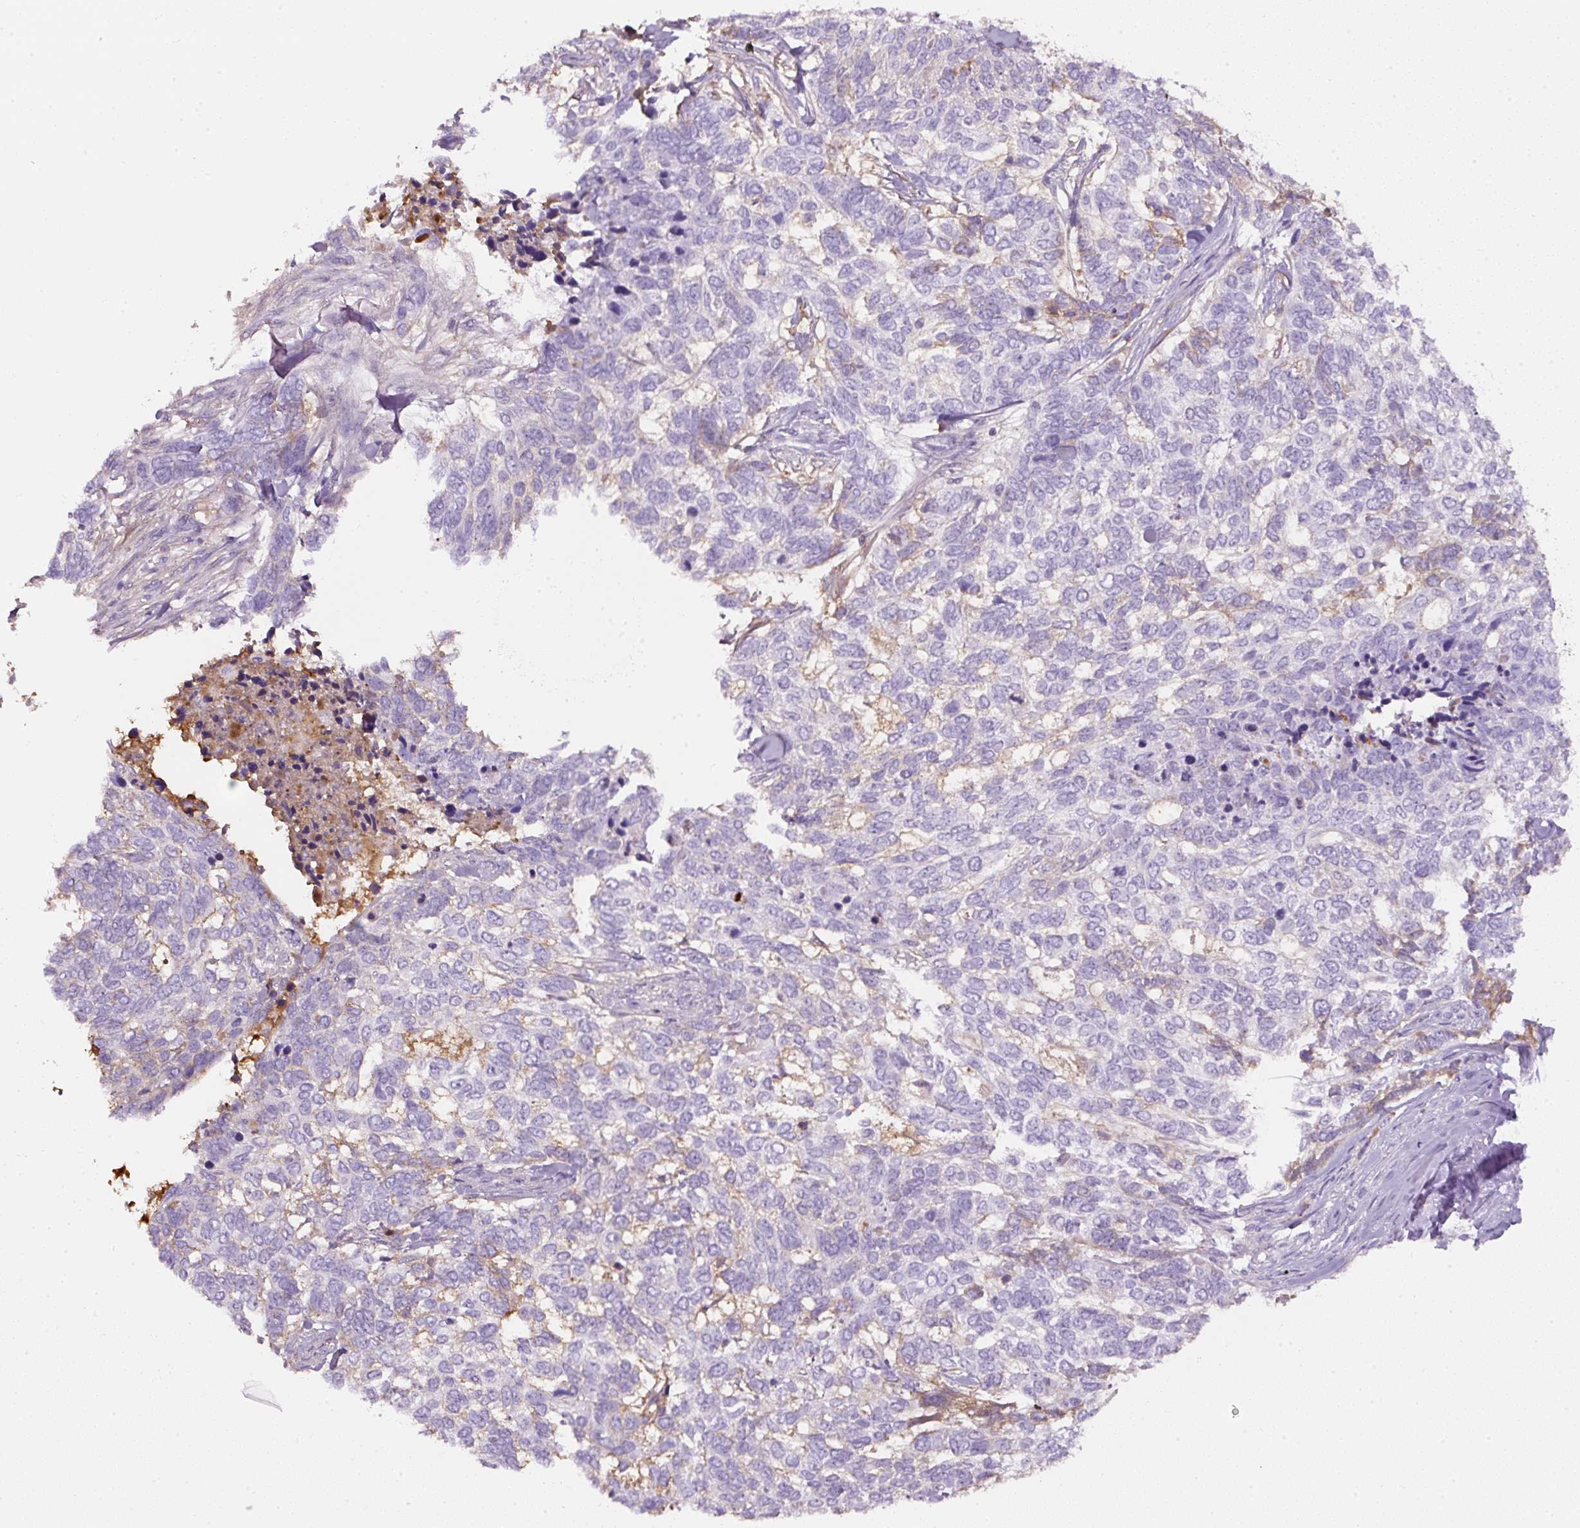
{"staining": {"intensity": "negative", "quantity": "none", "location": "none"}, "tissue": "skin cancer", "cell_type": "Tumor cells", "image_type": "cancer", "snomed": [{"axis": "morphology", "description": "Basal cell carcinoma"}, {"axis": "topography", "description": "Skin"}], "caption": "This is an immunohistochemistry (IHC) photomicrograph of human skin basal cell carcinoma. There is no staining in tumor cells.", "gene": "APOA1", "patient": {"sex": "female", "age": 65}}